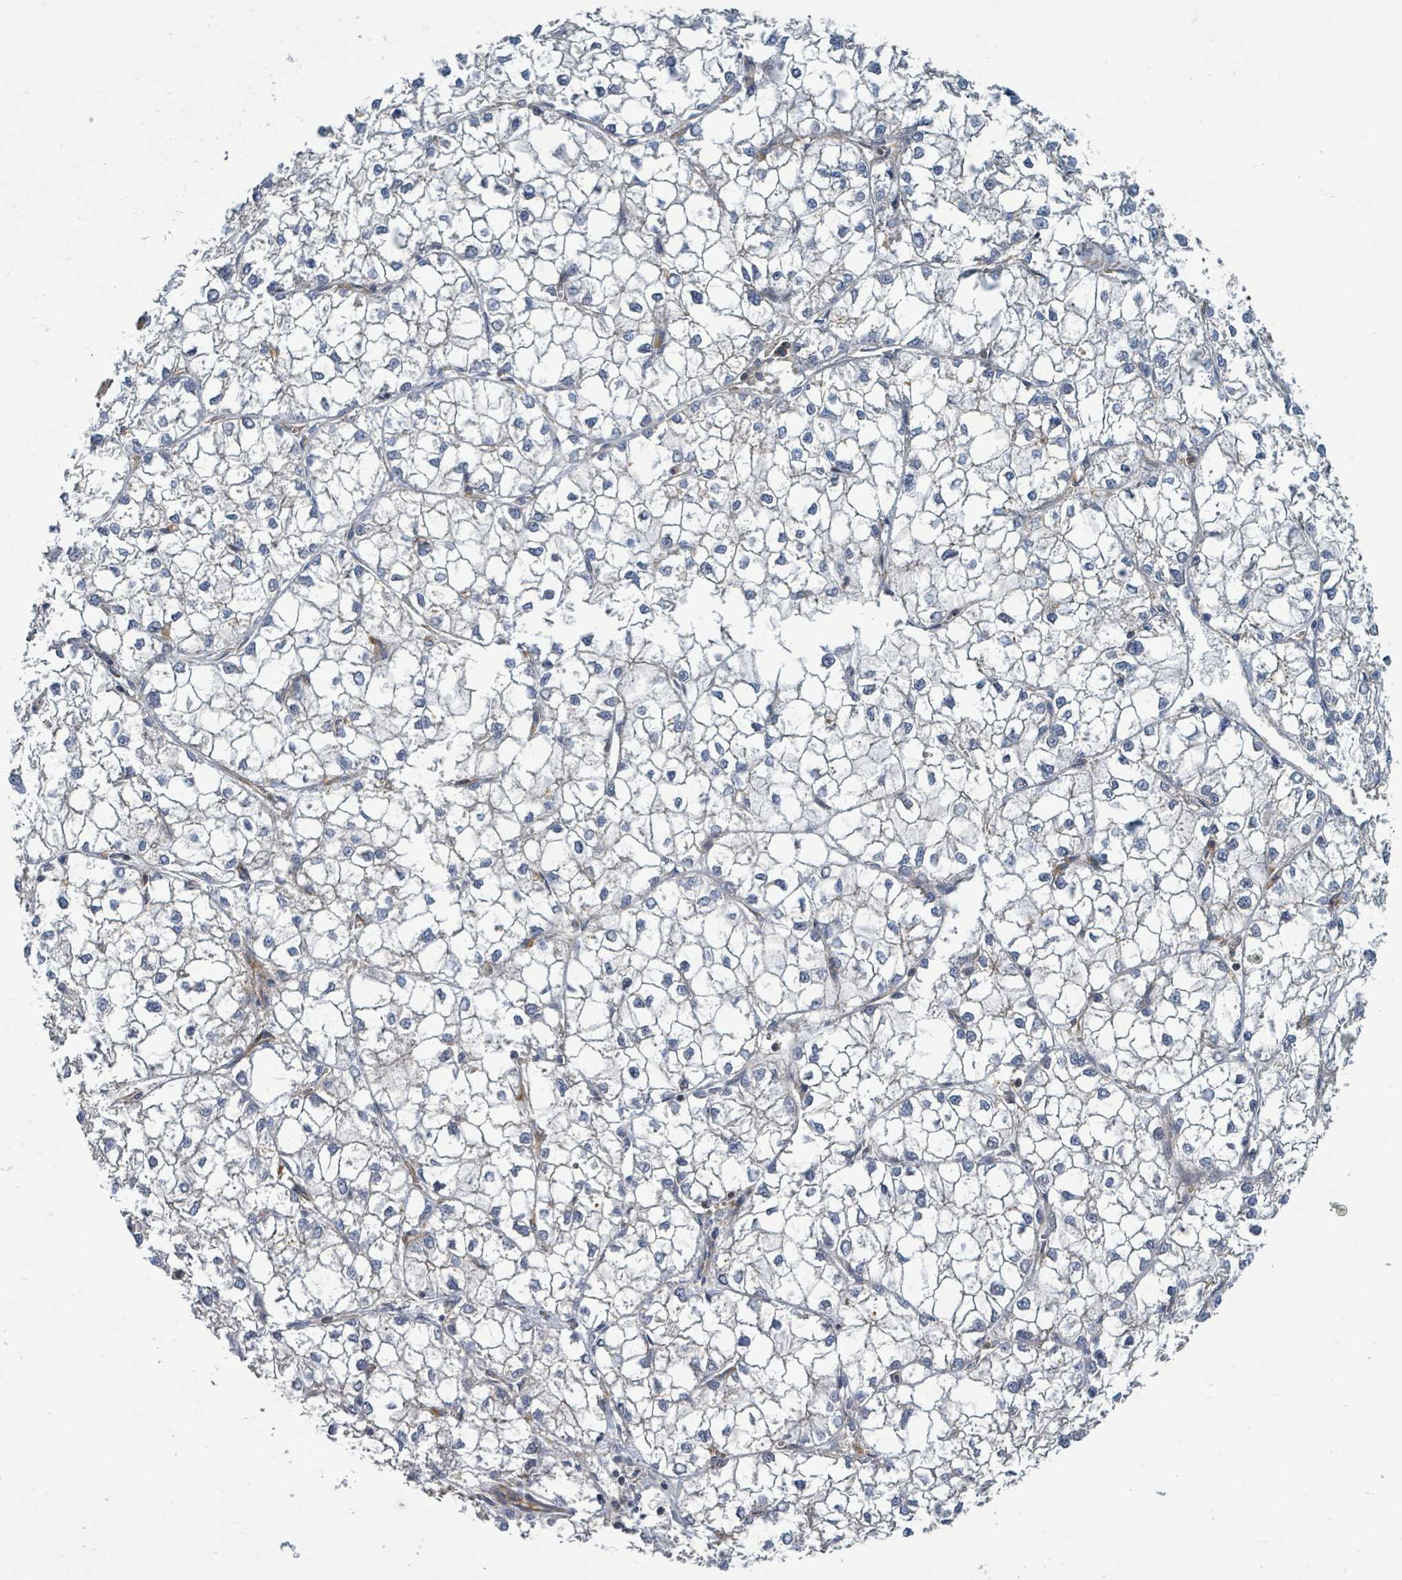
{"staining": {"intensity": "negative", "quantity": "none", "location": "none"}, "tissue": "liver cancer", "cell_type": "Tumor cells", "image_type": "cancer", "snomed": [{"axis": "morphology", "description": "Carcinoma, Hepatocellular, NOS"}, {"axis": "topography", "description": "Liver"}], "caption": "The immunohistochemistry image has no significant staining in tumor cells of hepatocellular carcinoma (liver) tissue.", "gene": "BOLA2B", "patient": {"sex": "female", "age": 43}}